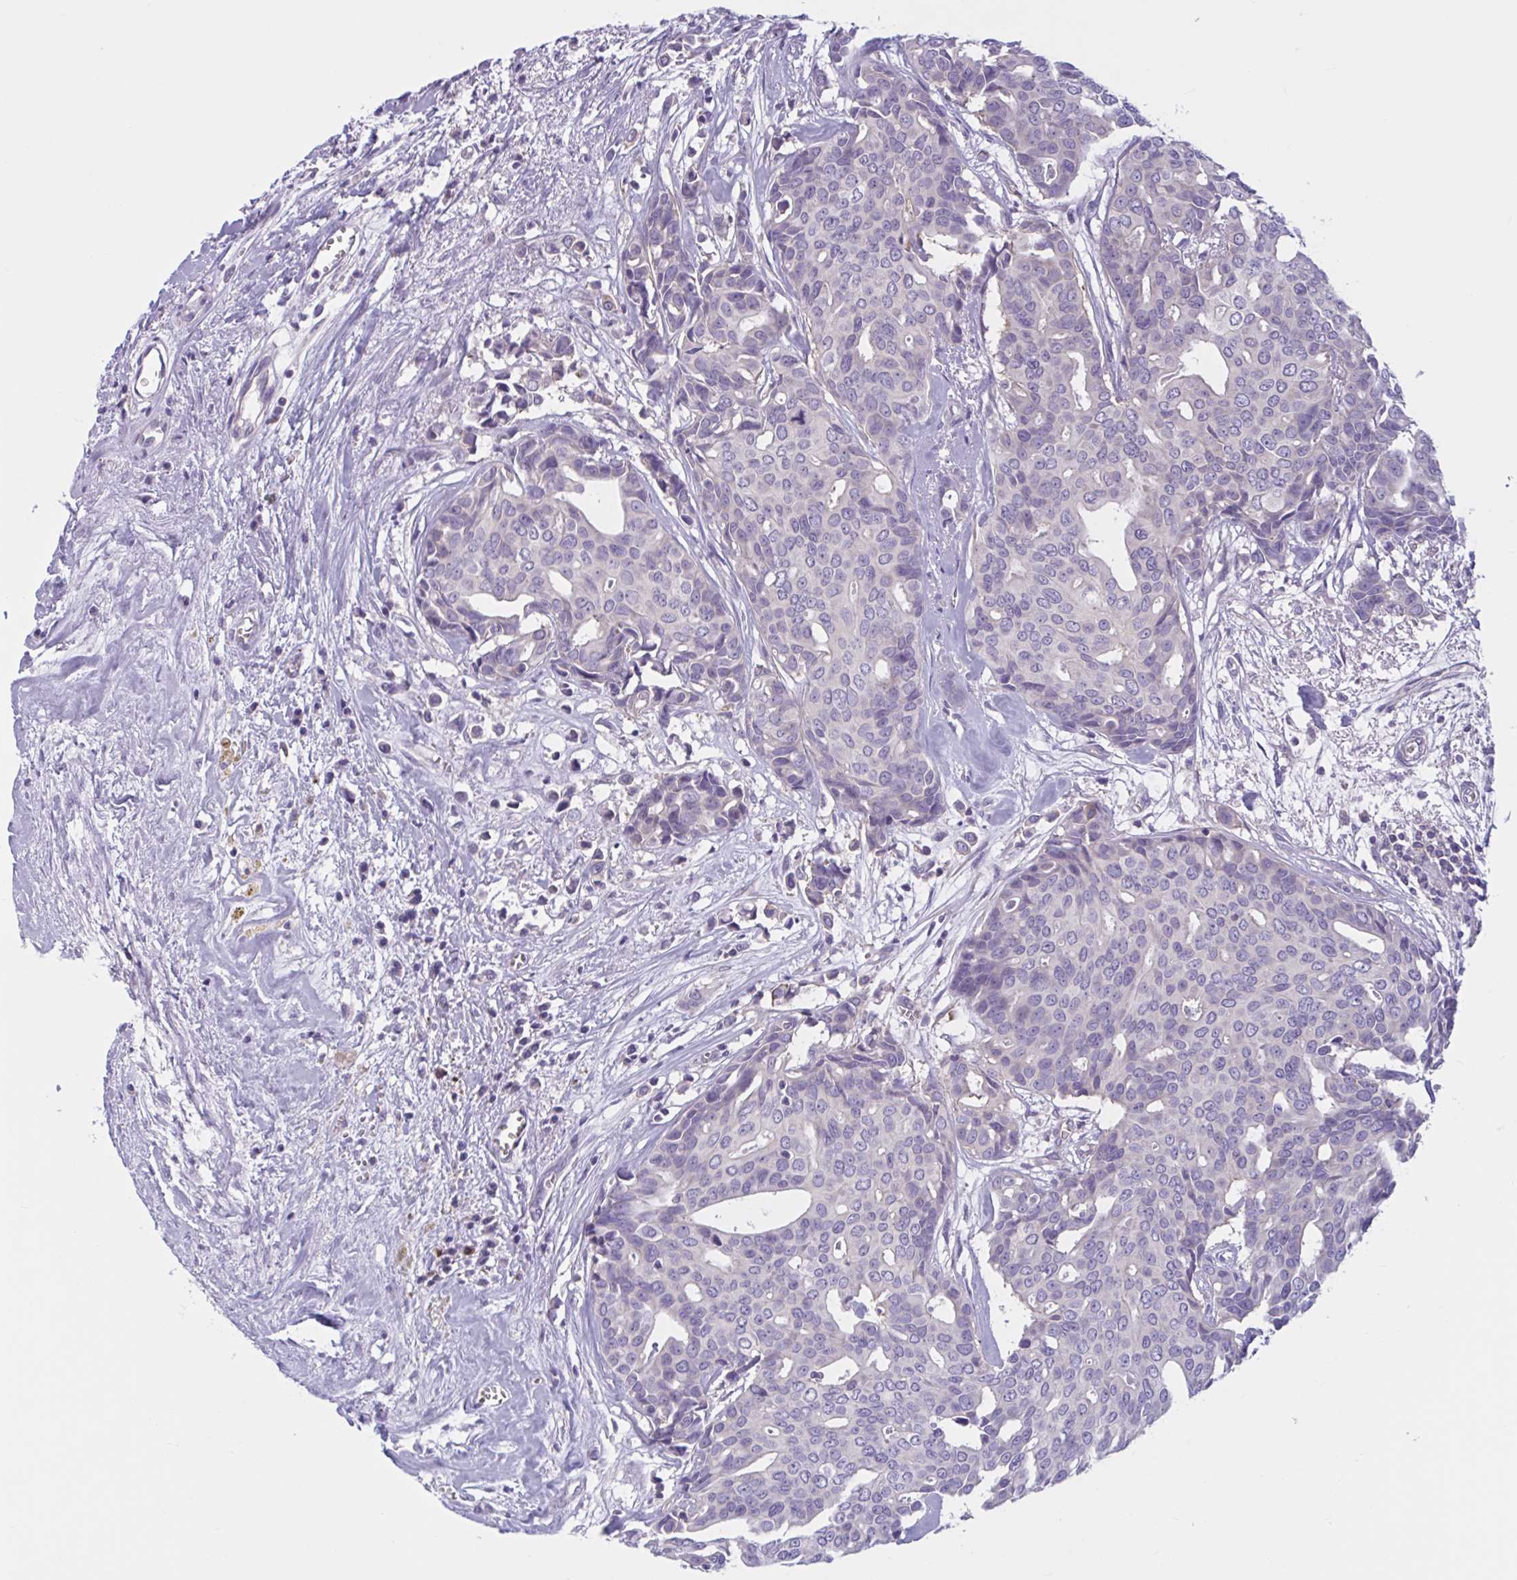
{"staining": {"intensity": "negative", "quantity": "none", "location": "none"}, "tissue": "breast cancer", "cell_type": "Tumor cells", "image_type": "cancer", "snomed": [{"axis": "morphology", "description": "Duct carcinoma"}, {"axis": "topography", "description": "Breast"}], "caption": "This is an immunohistochemistry image of invasive ductal carcinoma (breast). There is no expression in tumor cells.", "gene": "WNT9B", "patient": {"sex": "female", "age": 54}}